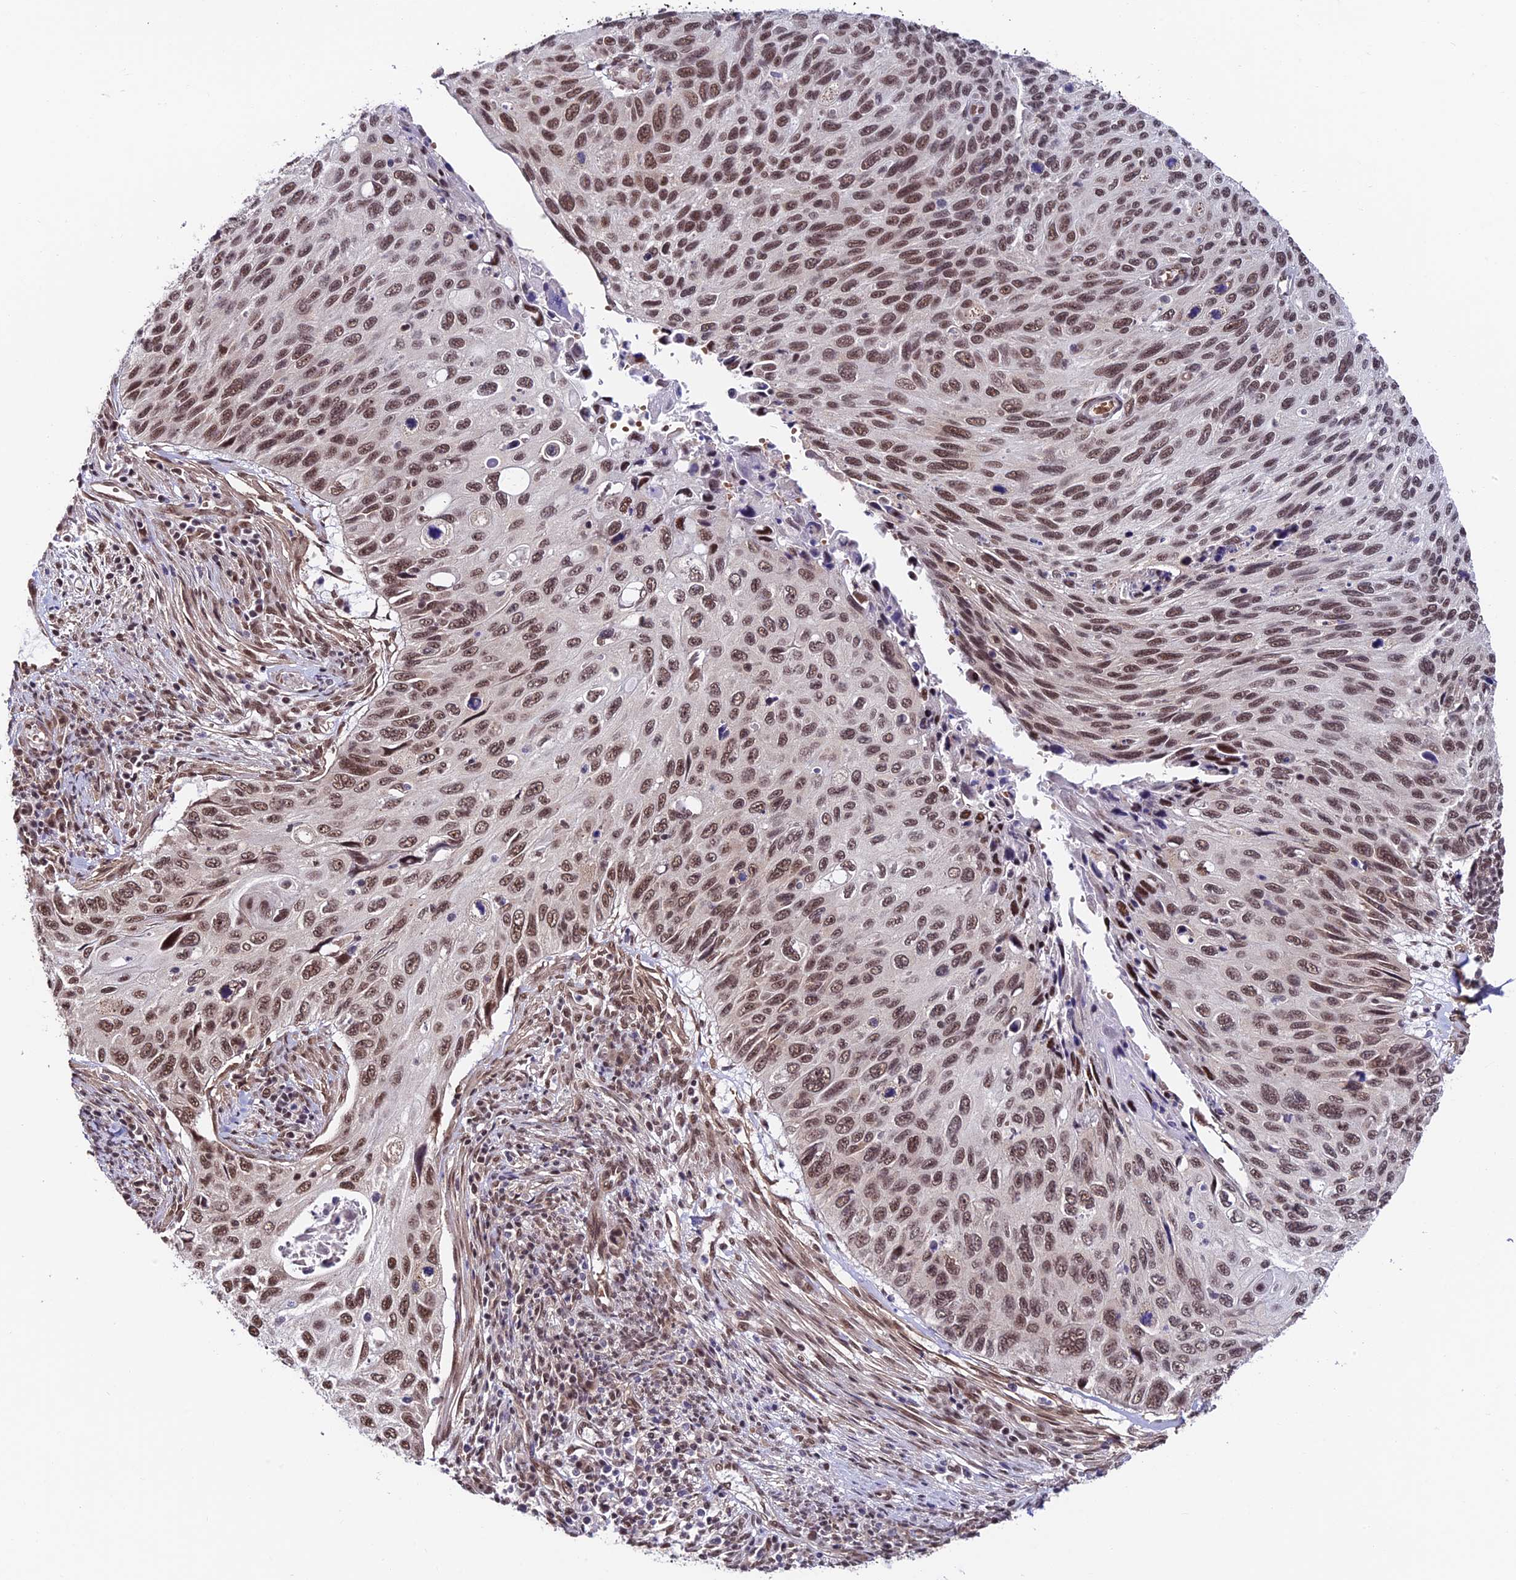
{"staining": {"intensity": "moderate", "quantity": ">75%", "location": "nuclear"}, "tissue": "cervical cancer", "cell_type": "Tumor cells", "image_type": "cancer", "snomed": [{"axis": "morphology", "description": "Squamous cell carcinoma, NOS"}, {"axis": "topography", "description": "Cervix"}], "caption": "A micrograph of cervical cancer stained for a protein exhibits moderate nuclear brown staining in tumor cells.", "gene": "RBM42", "patient": {"sex": "female", "age": 70}}